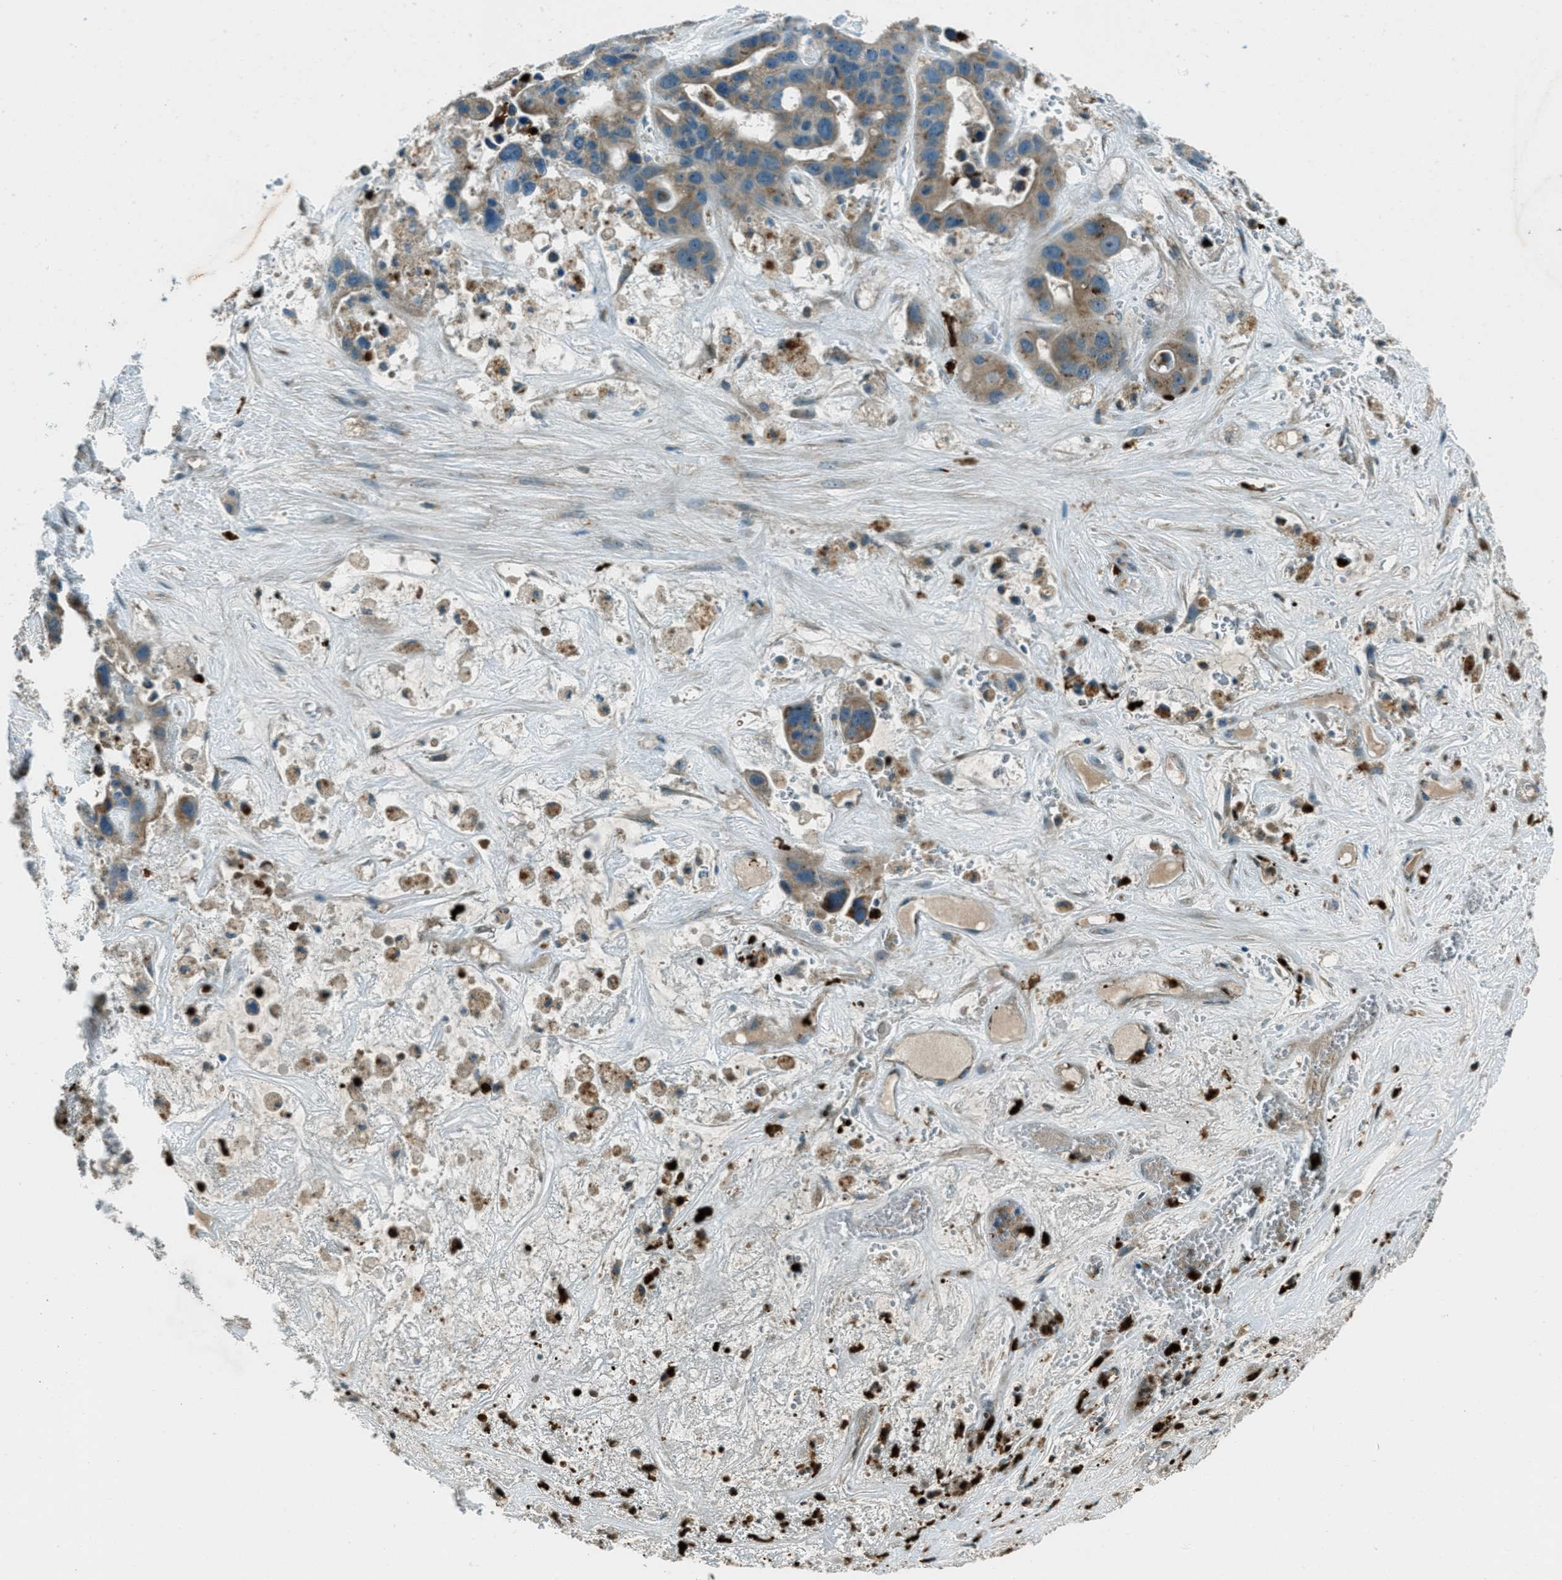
{"staining": {"intensity": "moderate", "quantity": ">75%", "location": "cytoplasmic/membranous"}, "tissue": "liver cancer", "cell_type": "Tumor cells", "image_type": "cancer", "snomed": [{"axis": "morphology", "description": "Cholangiocarcinoma"}, {"axis": "topography", "description": "Liver"}], "caption": "Moderate cytoplasmic/membranous expression for a protein is appreciated in approximately >75% of tumor cells of liver cholangiocarcinoma using IHC.", "gene": "FAR1", "patient": {"sex": "female", "age": 65}}